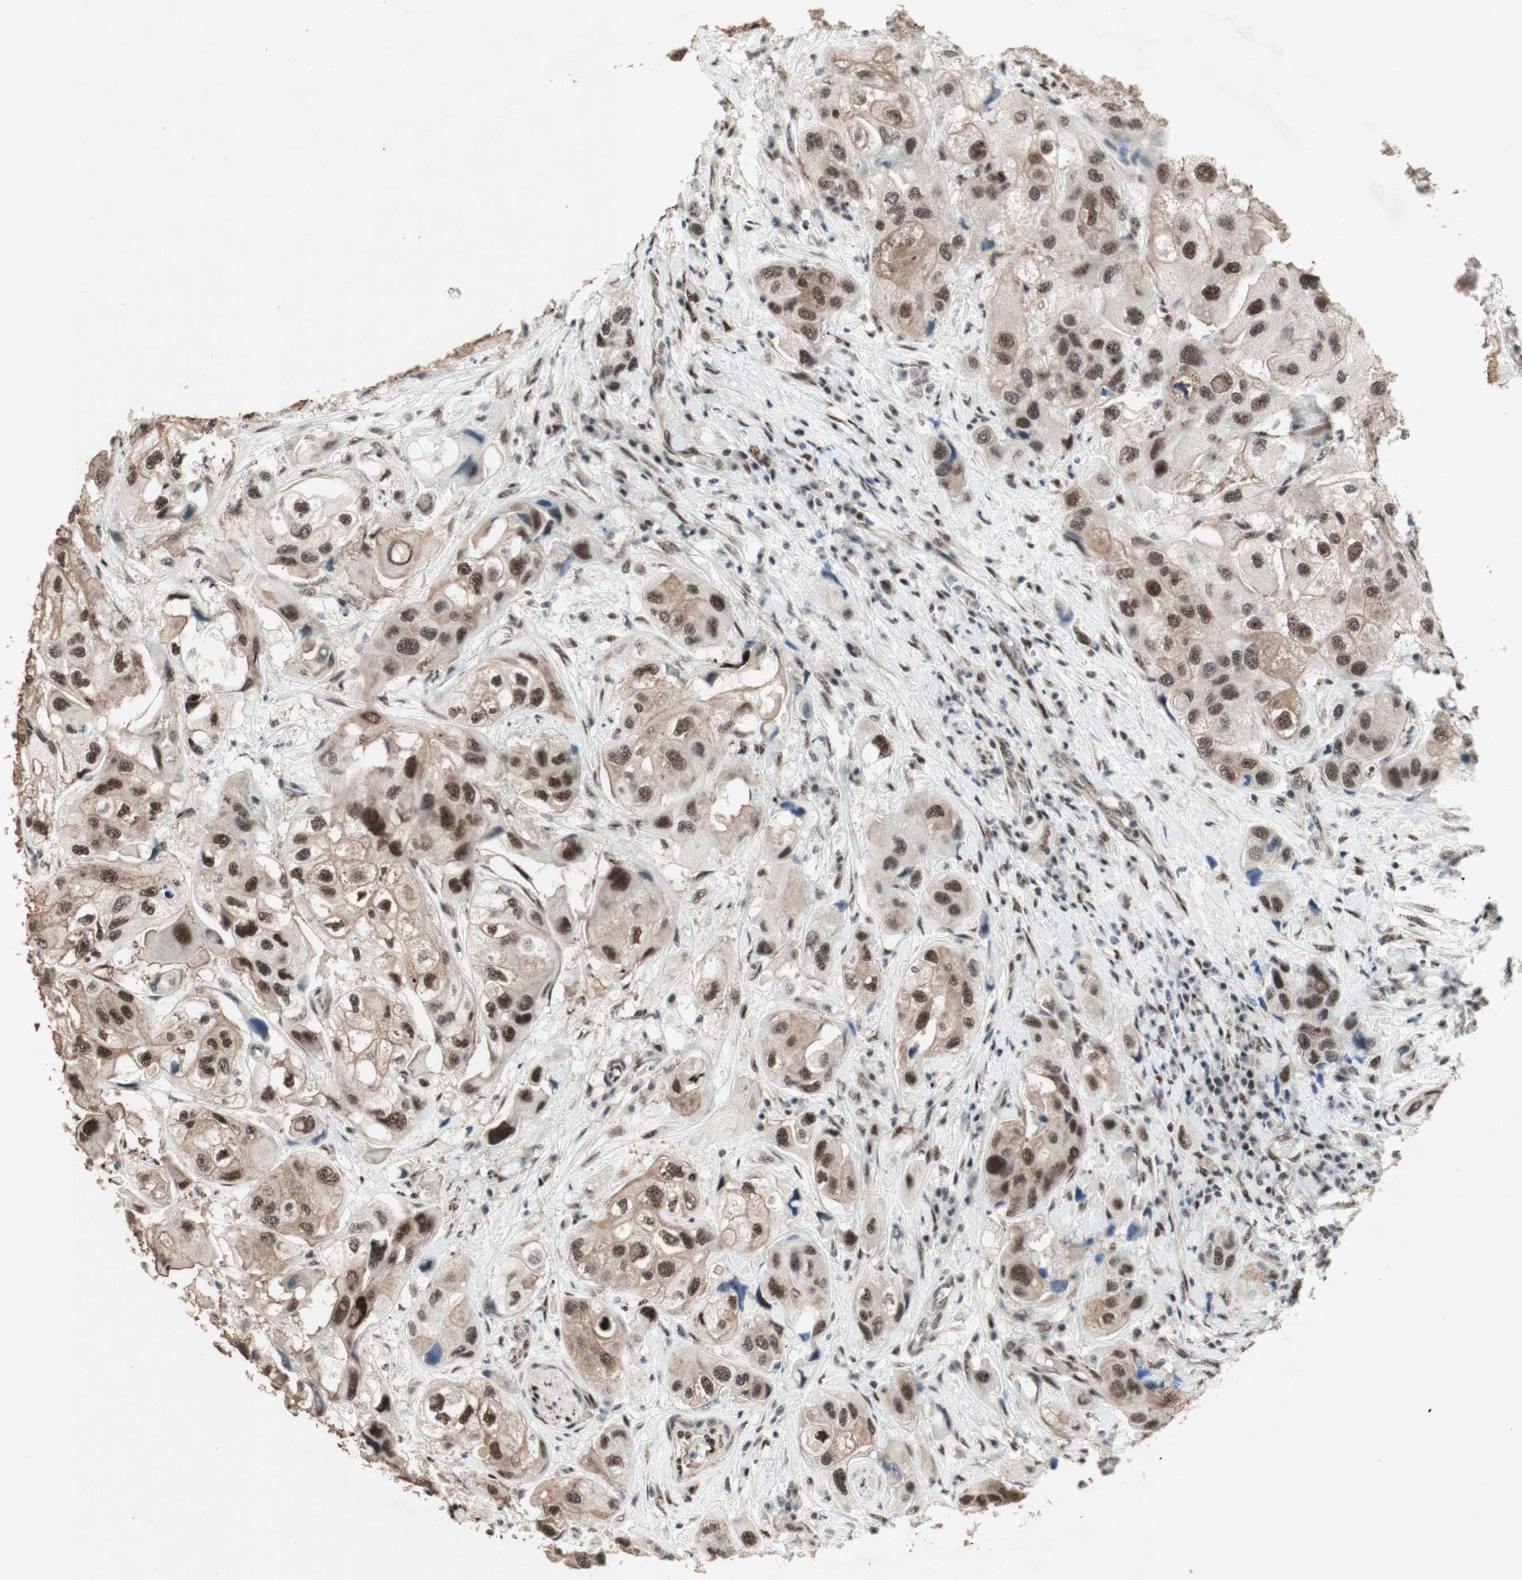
{"staining": {"intensity": "moderate", "quantity": ">75%", "location": "nuclear"}, "tissue": "urothelial cancer", "cell_type": "Tumor cells", "image_type": "cancer", "snomed": [{"axis": "morphology", "description": "Urothelial carcinoma, High grade"}, {"axis": "topography", "description": "Urinary bladder"}], "caption": "Brown immunohistochemical staining in human urothelial cancer exhibits moderate nuclear positivity in approximately >75% of tumor cells.", "gene": "TLE1", "patient": {"sex": "female", "age": 64}}